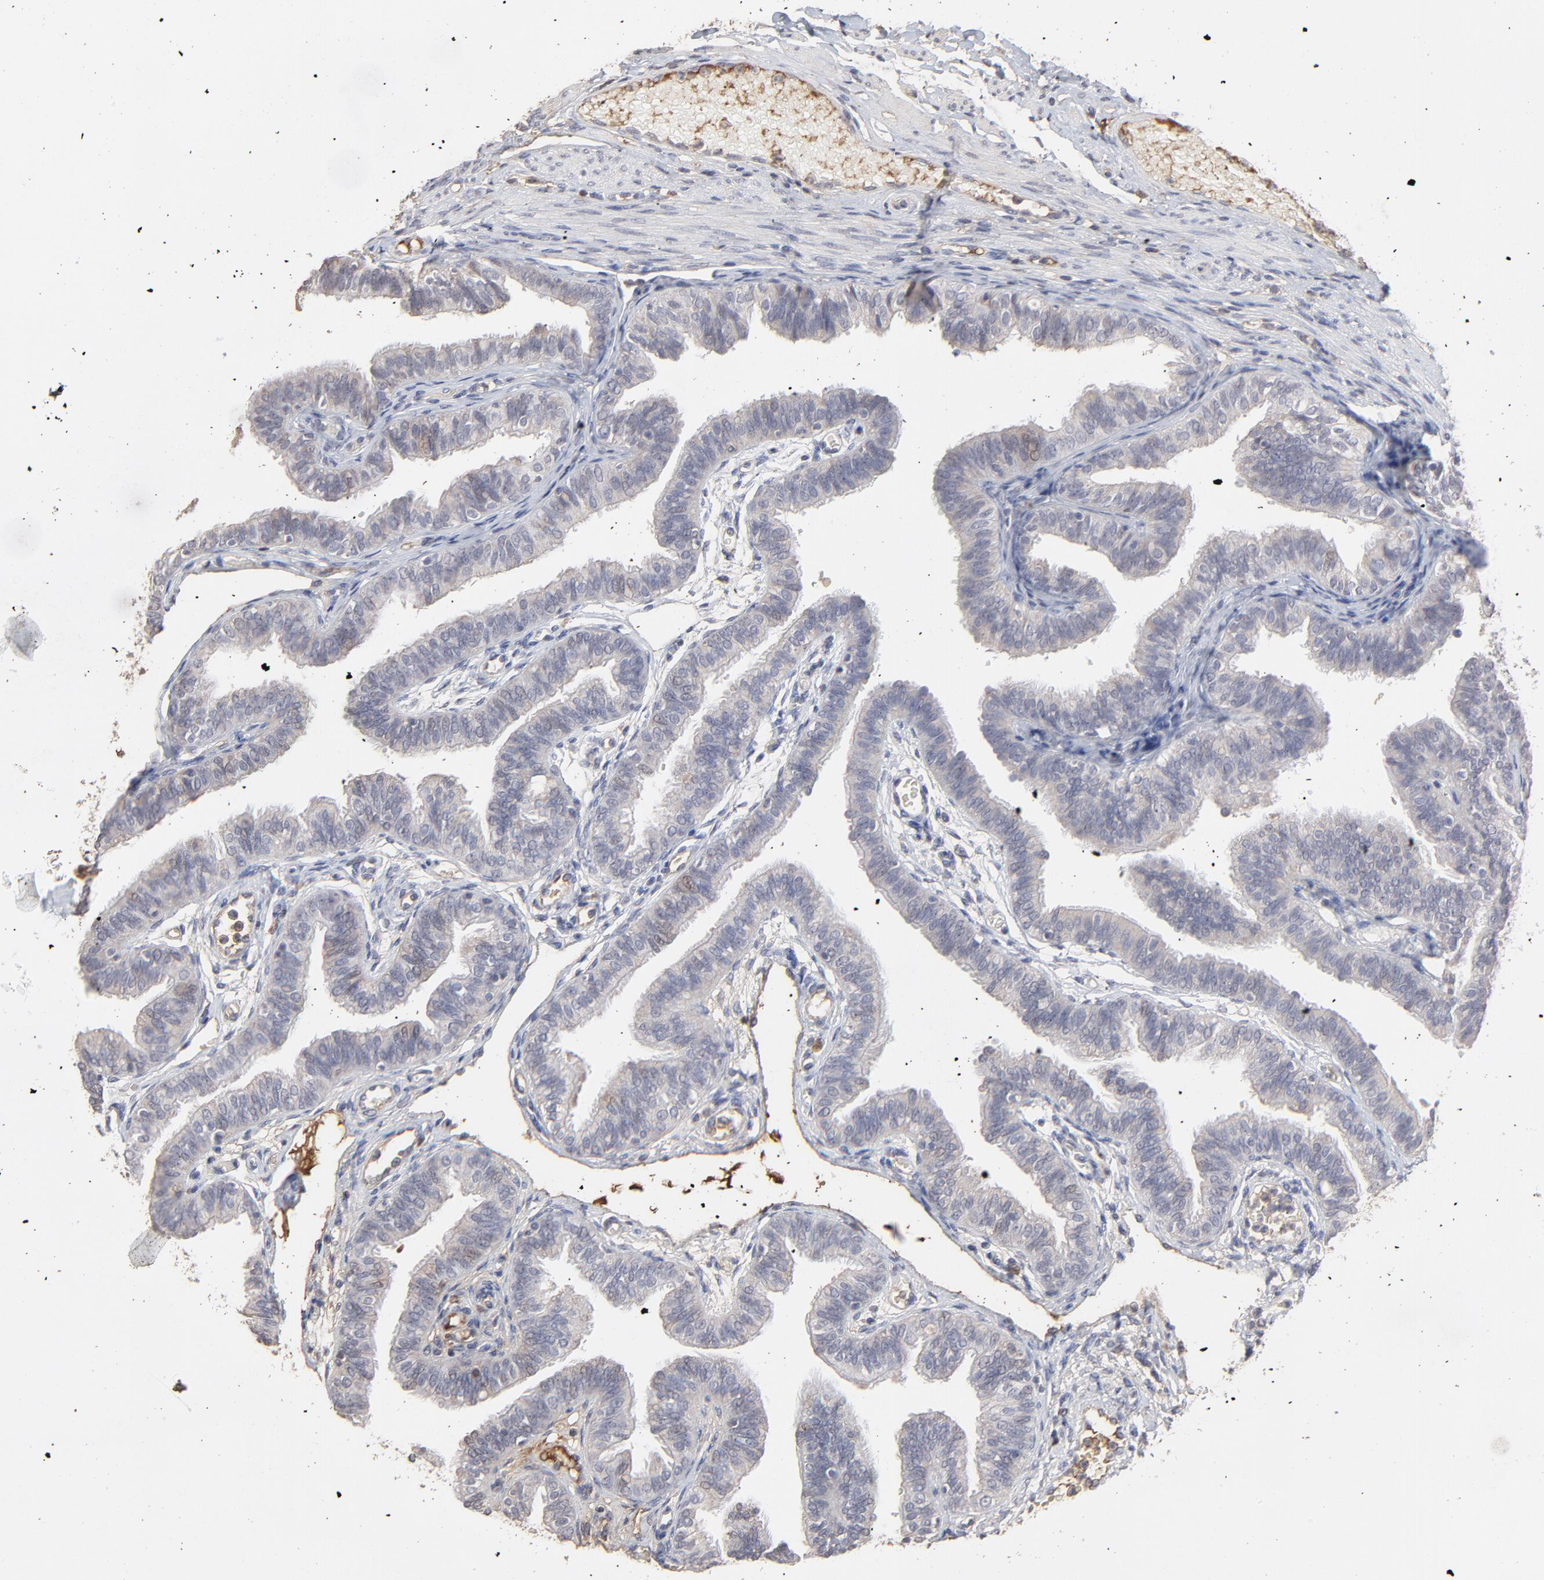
{"staining": {"intensity": "negative", "quantity": "none", "location": "none"}, "tissue": "fallopian tube", "cell_type": "Glandular cells", "image_type": "normal", "snomed": [{"axis": "morphology", "description": "Normal tissue, NOS"}, {"axis": "morphology", "description": "Dermoid, NOS"}, {"axis": "topography", "description": "Fallopian tube"}], "caption": "This photomicrograph is of normal fallopian tube stained with immunohistochemistry to label a protein in brown with the nuclei are counter-stained blue. There is no expression in glandular cells.", "gene": "VPREB3", "patient": {"sex": "female", "age": 33}}